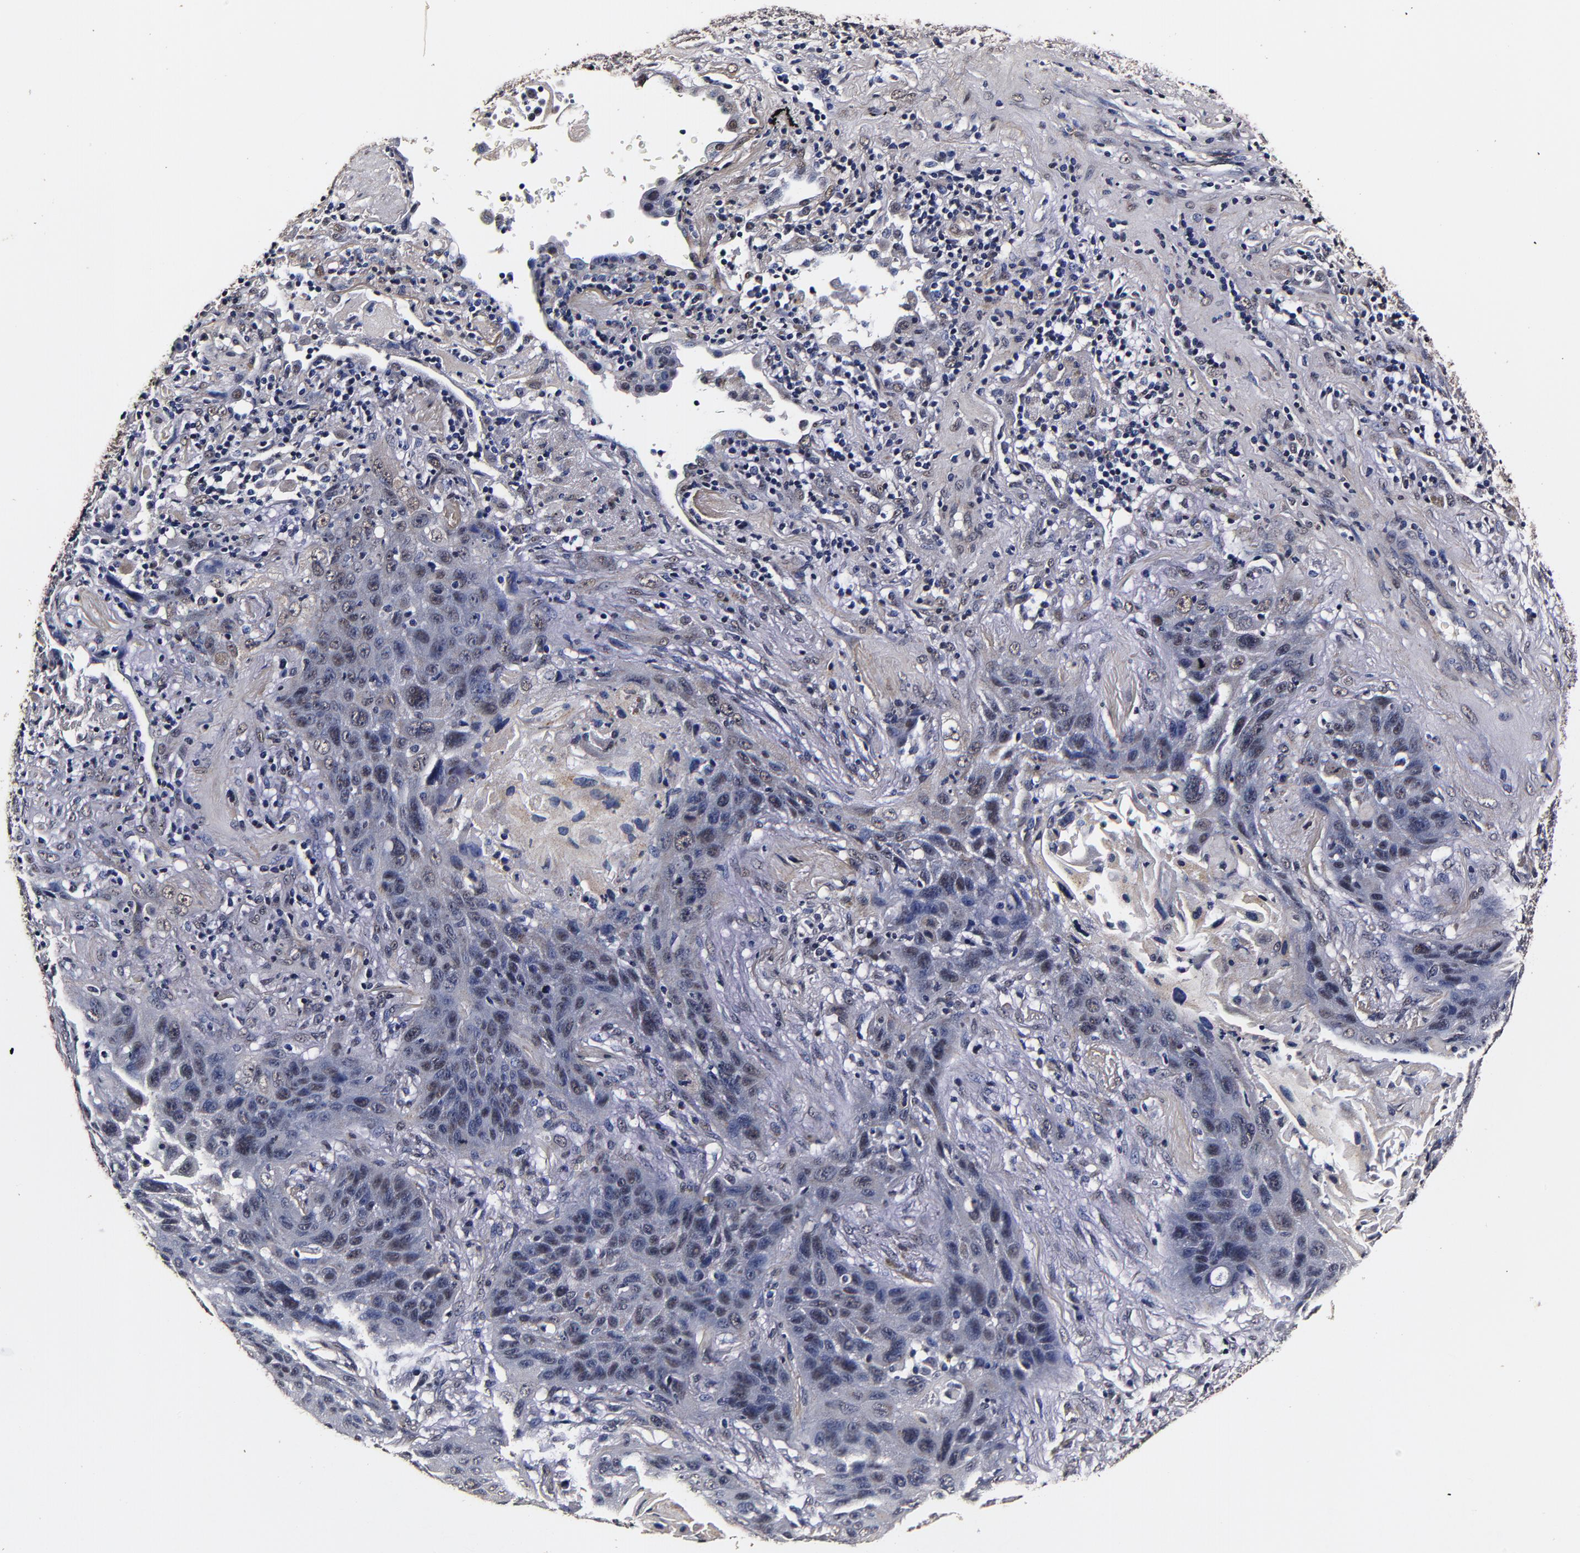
{"staining": {"intensity": "weak", "quantity": "<25%", "location": "cytoplasmic/membranous,nuclear"}, "tissue": "lung cancer", "cell_type": "Tumor cells", "image_type": "cancer", "snomed": [{"axis": "morphology", "description": "Squamous cell carcinoma, NOS"}, {"axis": "topography", "description": "Lung"}], "caption": "A micrograph of lung cancer (squamous cell carcinoma) stained for a protein displays no brown staining in tumor cells.", "gene": "MMP15", "patient": {"sex": "female", "age": 67}}